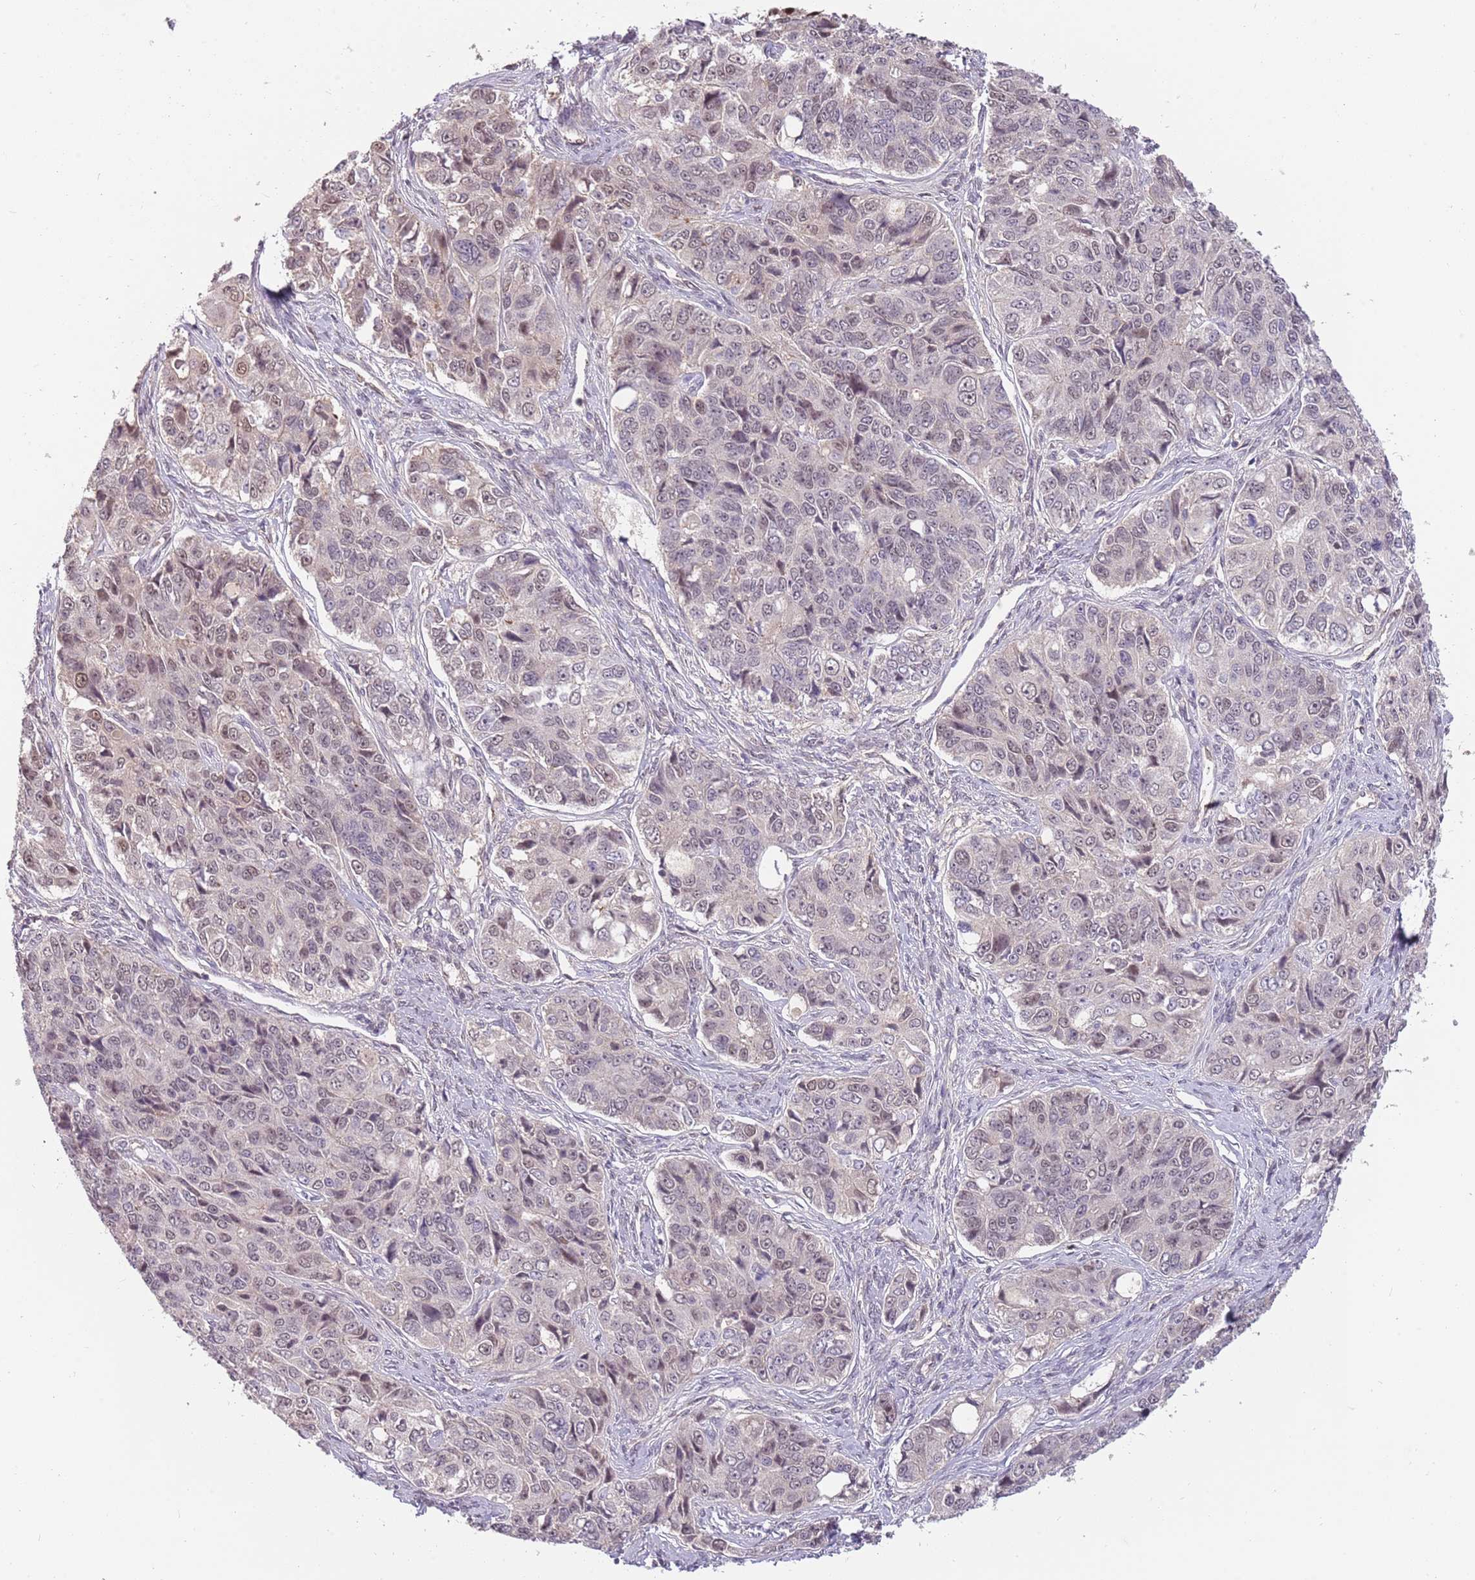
{"staining": {"intensity": "negative", "quantity": "none", "location": "none"}, "tissue": "ovarian cancer", "cell_type": "Tumor cells", "image_type": "cancer", "snomed": [{"axis": "morphology", "description": "Carcinoma, endometroid"}, {"axis": "topography", "description": "Ovary"}], "caption": "Ovarian cancer (endometroid carcinoma) stained for a protein using IHC shows no expression tumor cells.", "gene": "ZBTB7A", "patient": {"sex": "female", "age": 51}}